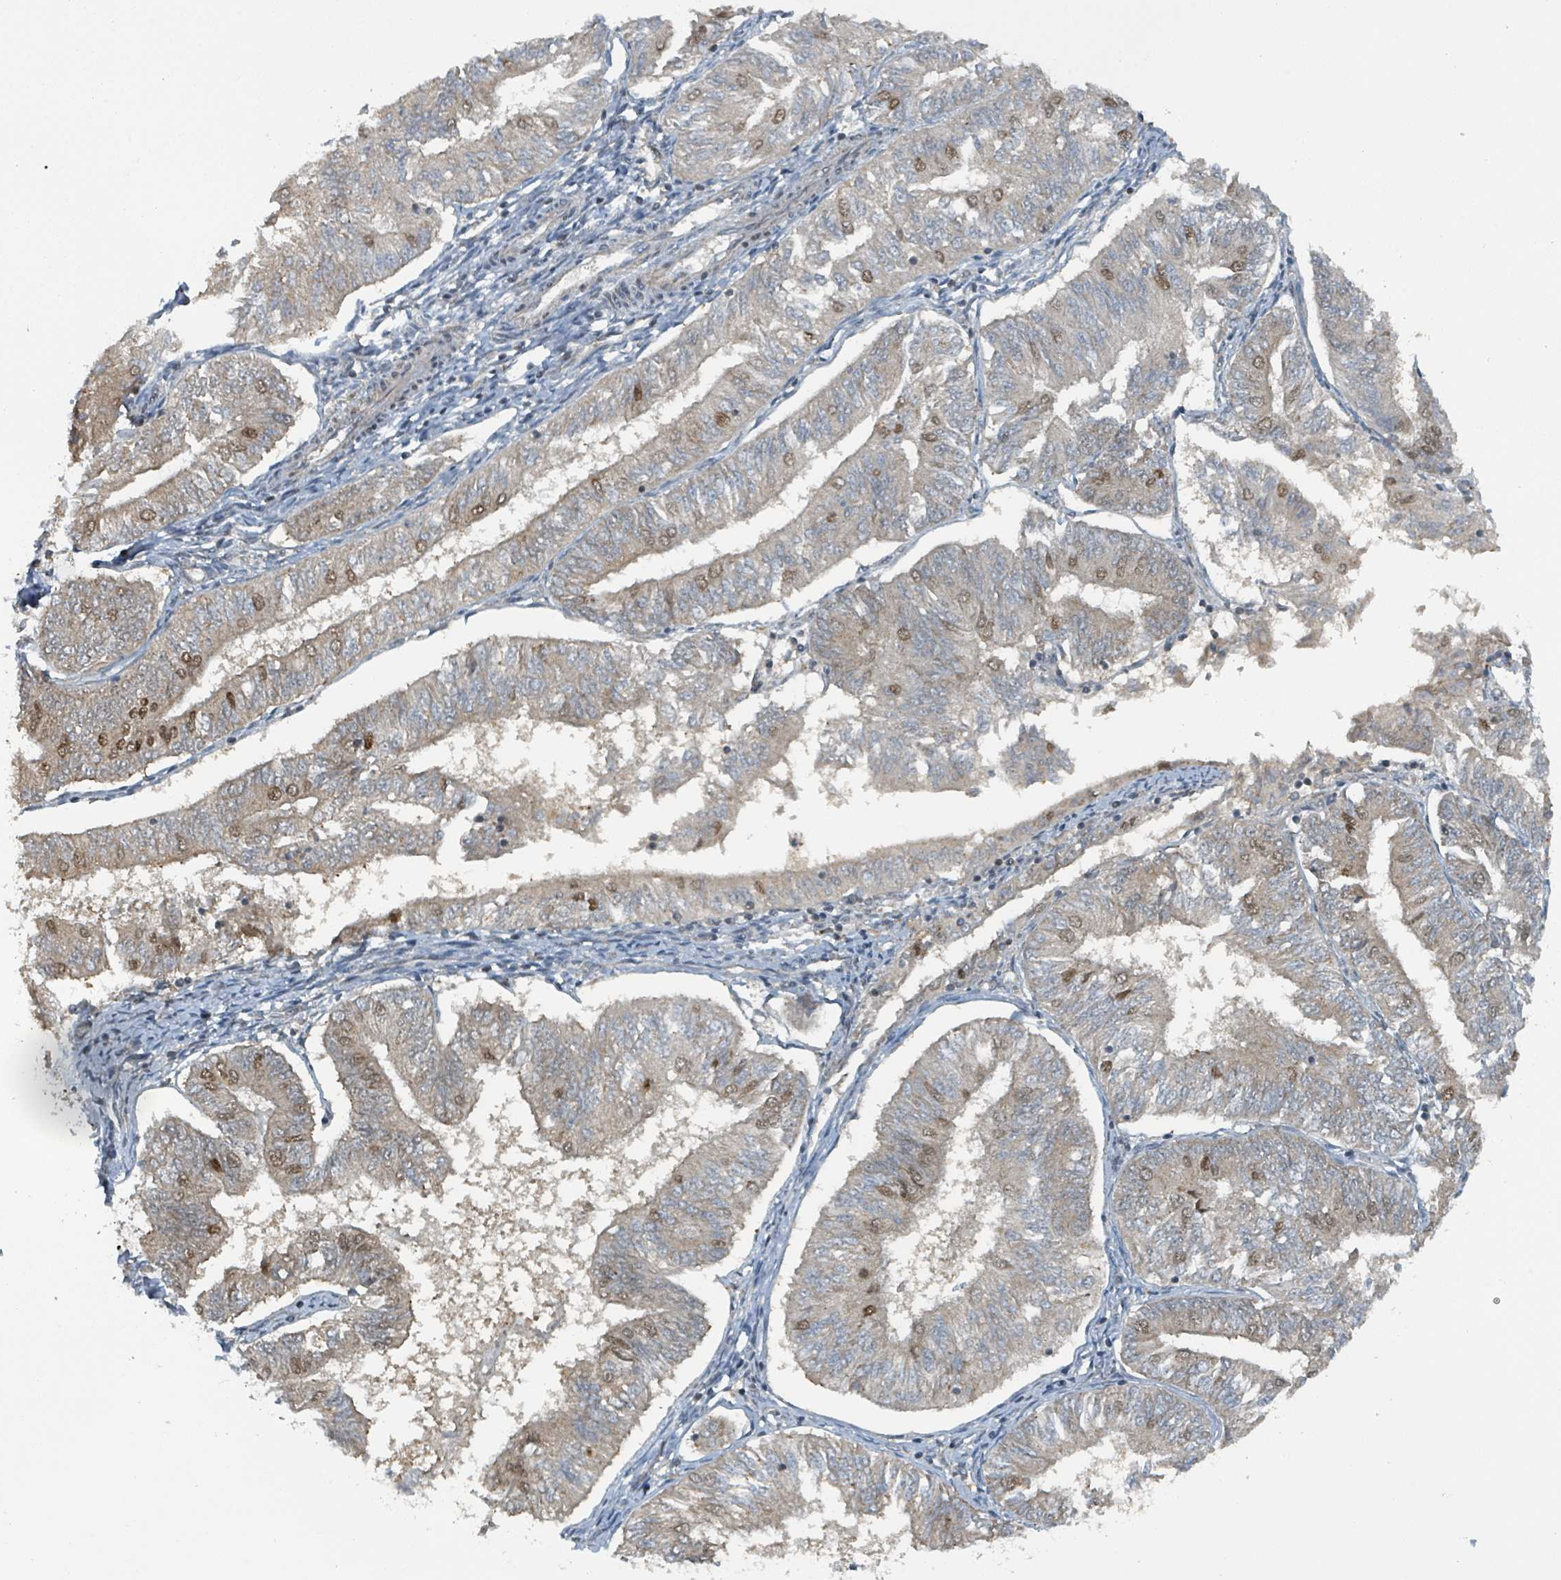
{"staining": {"intensity": "moderate", "quantity": "<25%", "location": "nuclear"}, "tissue": "endometrial cancer", "cell_type": "Tumor cells", "image_type": "cancer", "snomed": [{"axis": "morphology", "description": "Adenocarcinoma, NOS"}, {"axis": "topography", "description": "Endometrium"}], "caption": "High-power microscopy captured an immunohistochemistry micrograph of endometrial cancer, revealing moderate nuclear staining in about <25% of tumor cells. The staining was performed using DAB, with brown indicating positive protein expression. Nuclei are stained blue with hematoxylin.", "gene": "PHIP", "patient": {"sex": "female", "age": 58}}